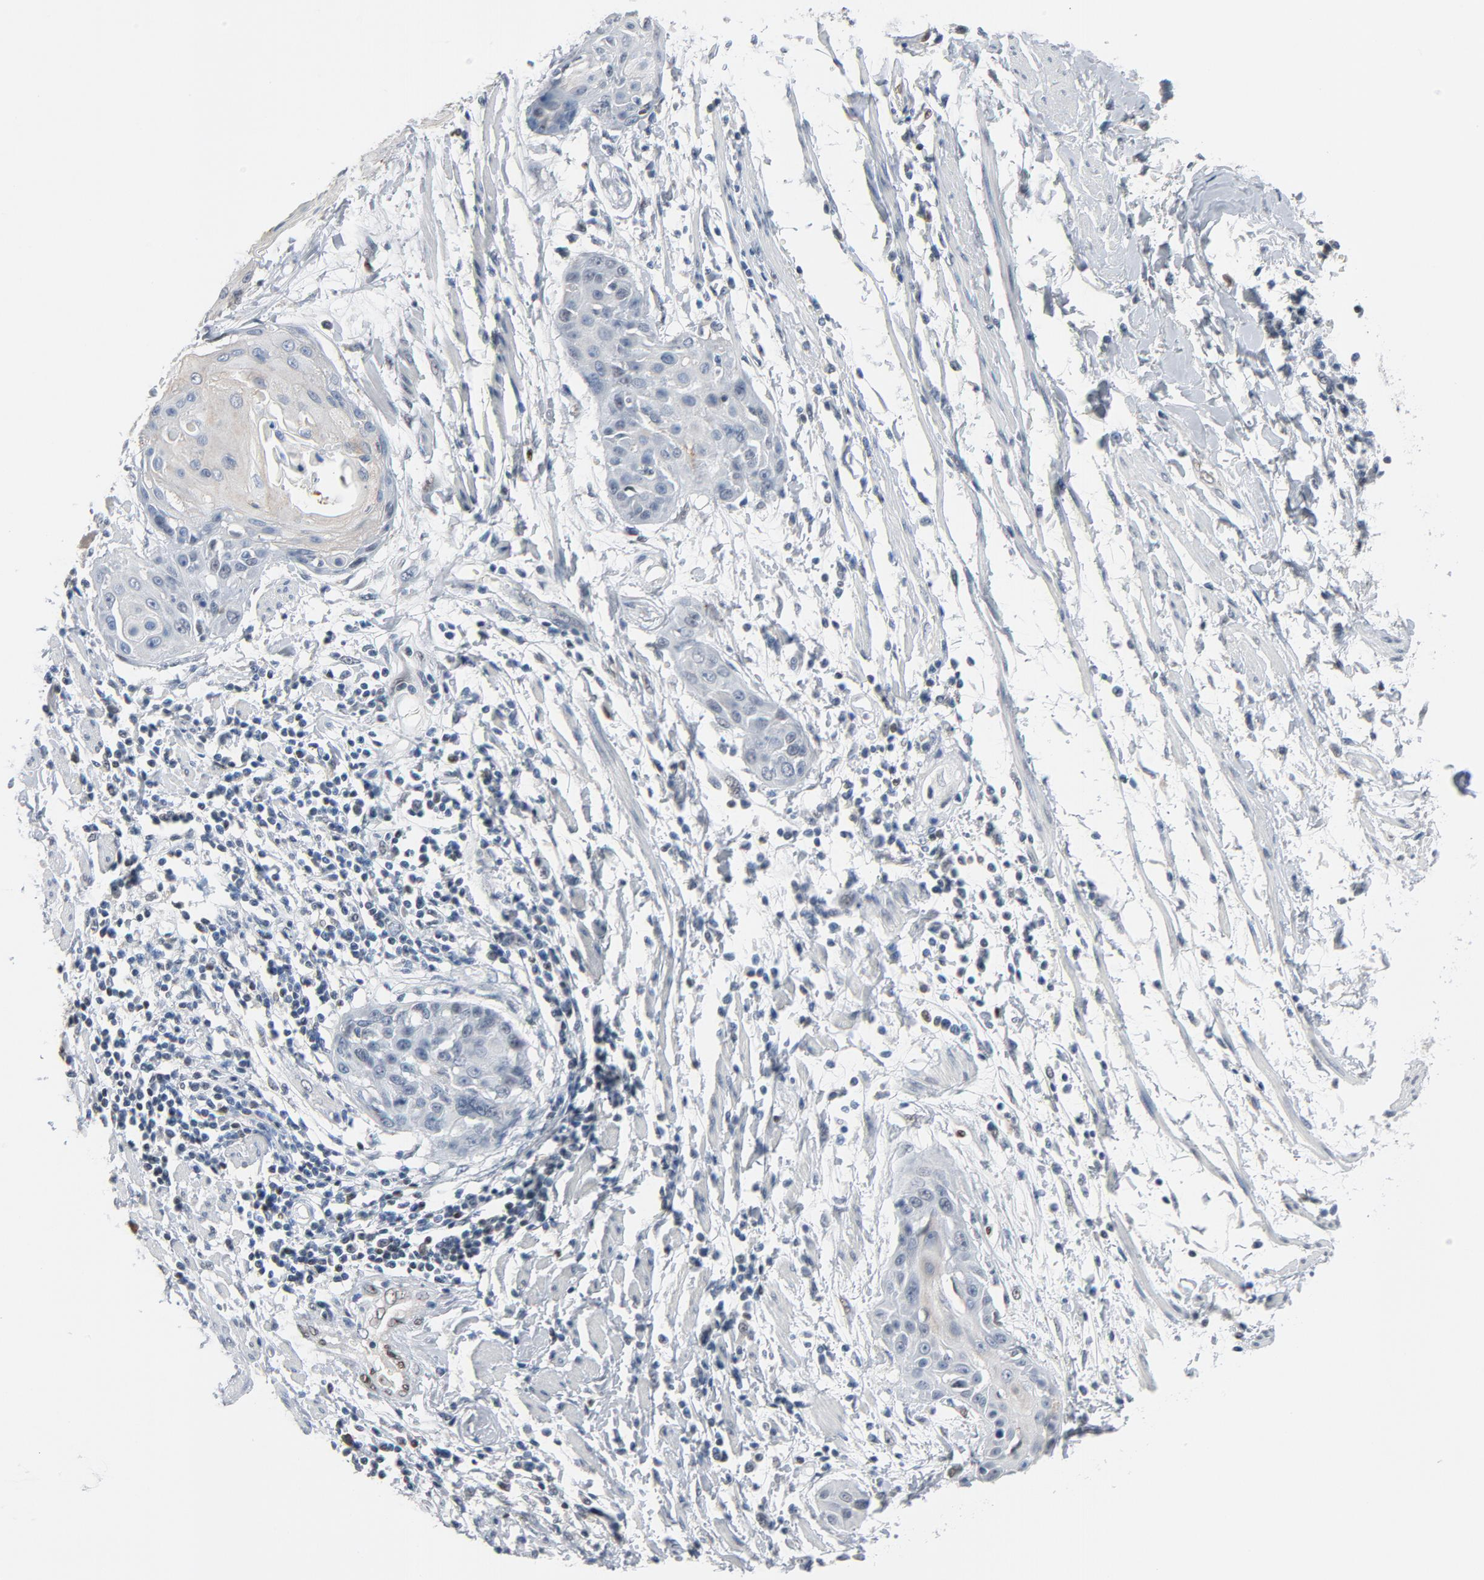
{"staining": {"intensity": "negative", "quantity": "none", "location": "none"}, "tissue": "cervical cancer", "cell_type": "Tumor cells", "image_type": "cancer", "snomed": [{"axis": "morphology", "description": "Squamous cell carcinoma, NOS"}, {"axis": "topography", "description": "Cervix"}], "caption": "A high-resolution histopathology image shows immunohistochemistry staining of cervical squamous cell carcinoma, which demonstrates no significant positivity in tumor cells.", "gene": "FOXP1", "patient": {"sex": "female", "age": 57}}